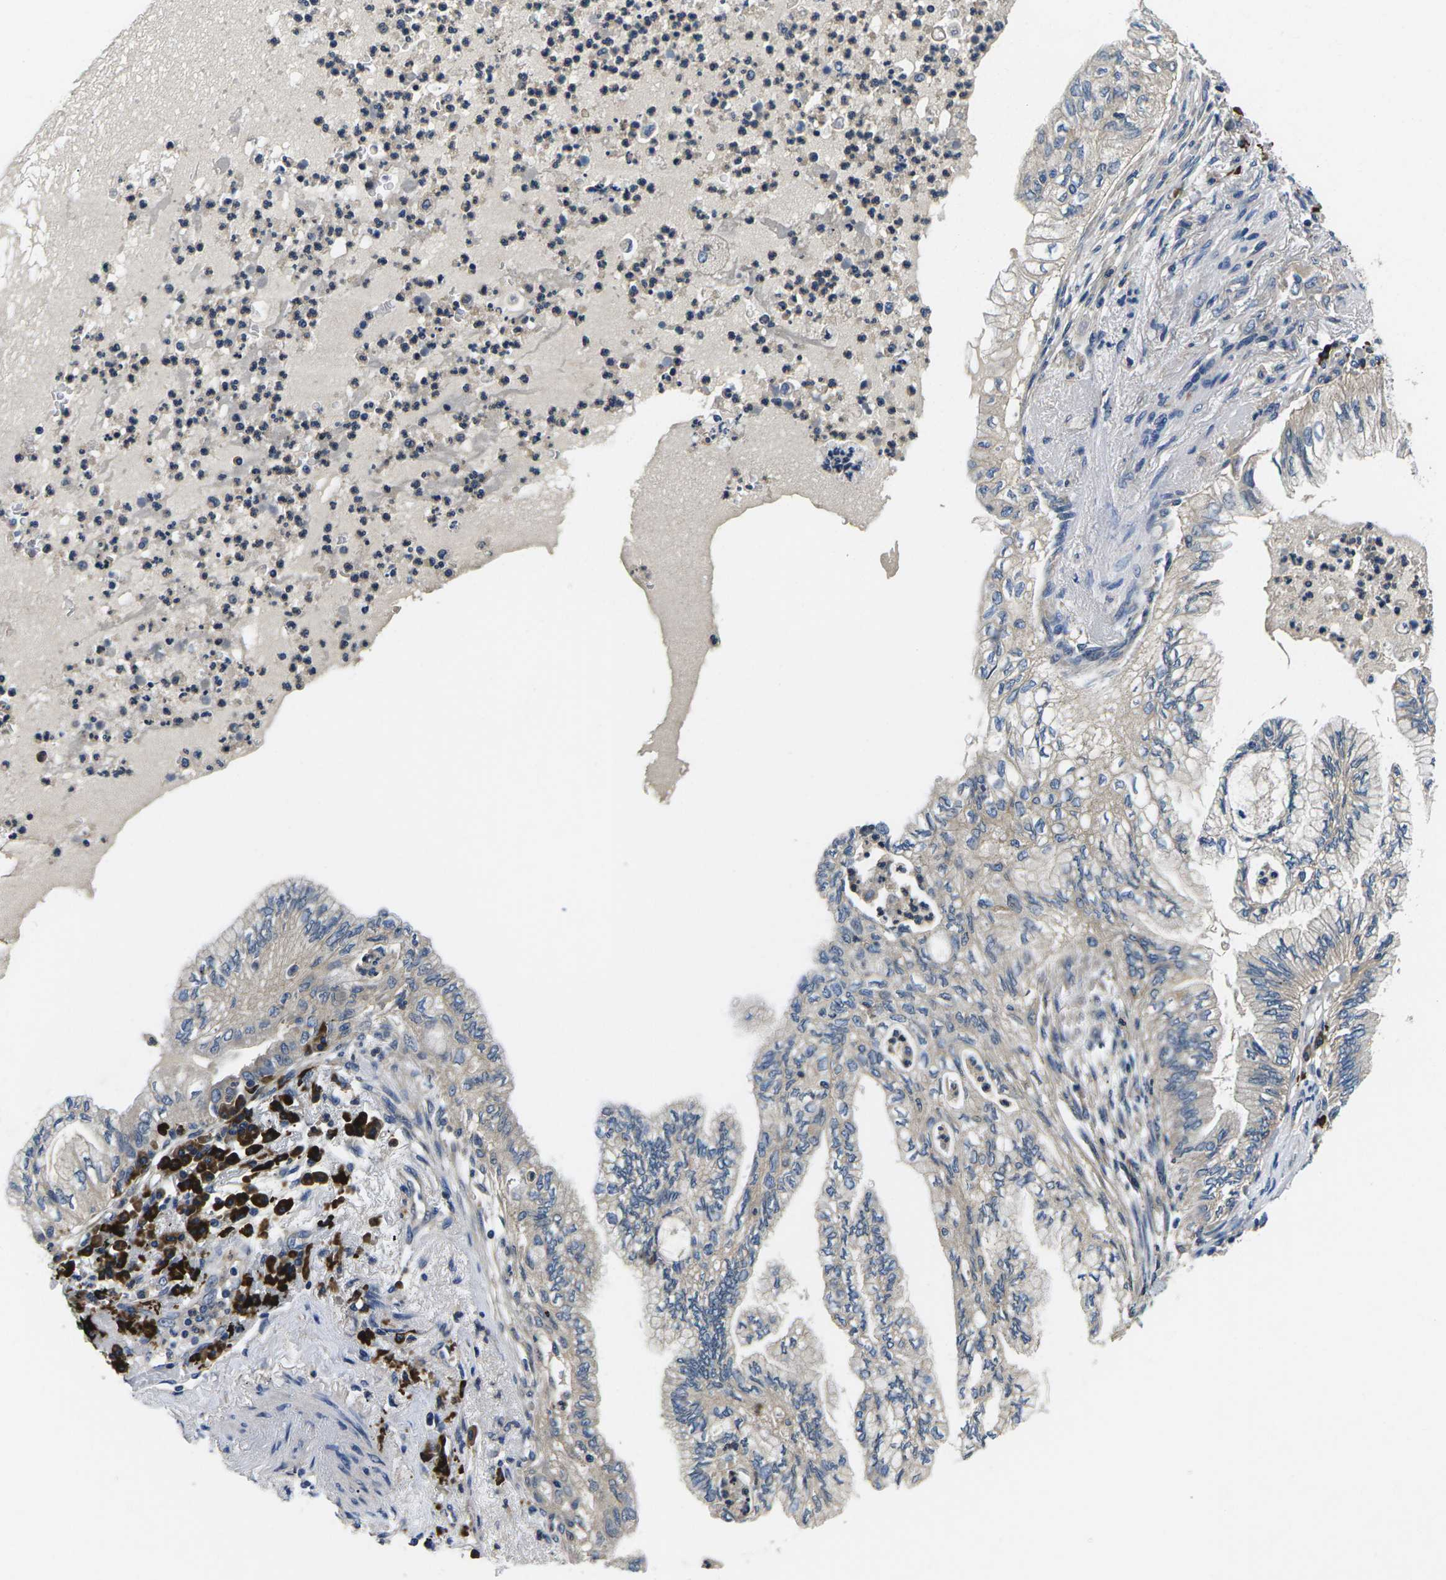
{"staining": {"intensity": "weak", "quantity": "<25%", "location": "cytoplasmic/membranous"}, "tissue": "lung cancer", "cell_type": "Tumor cells", "image_type": "cancer", "snomed": [{"axis": "morphology", "description": "Normal tissue, NOS"}, {"axis": "morphology", "description": "Adenocarcinoma, NOS"}, {"axis": "topography", "description": "Bronchus"}, {"axis": "topography", "description": "Lung"}], "caption": "This is a photomicrograph of immunohistochemistry (IHC) staining of adenocarcinoma (lung), which shows no staining in tumor cells. The staining was performed using DAB to visualize the protein expression in brown, while the nuclei were stained in blue with hematoxylin (Magnification: 20x).", "gene": "PLCE1", "patient": {"sex": "female", "age": 70}}